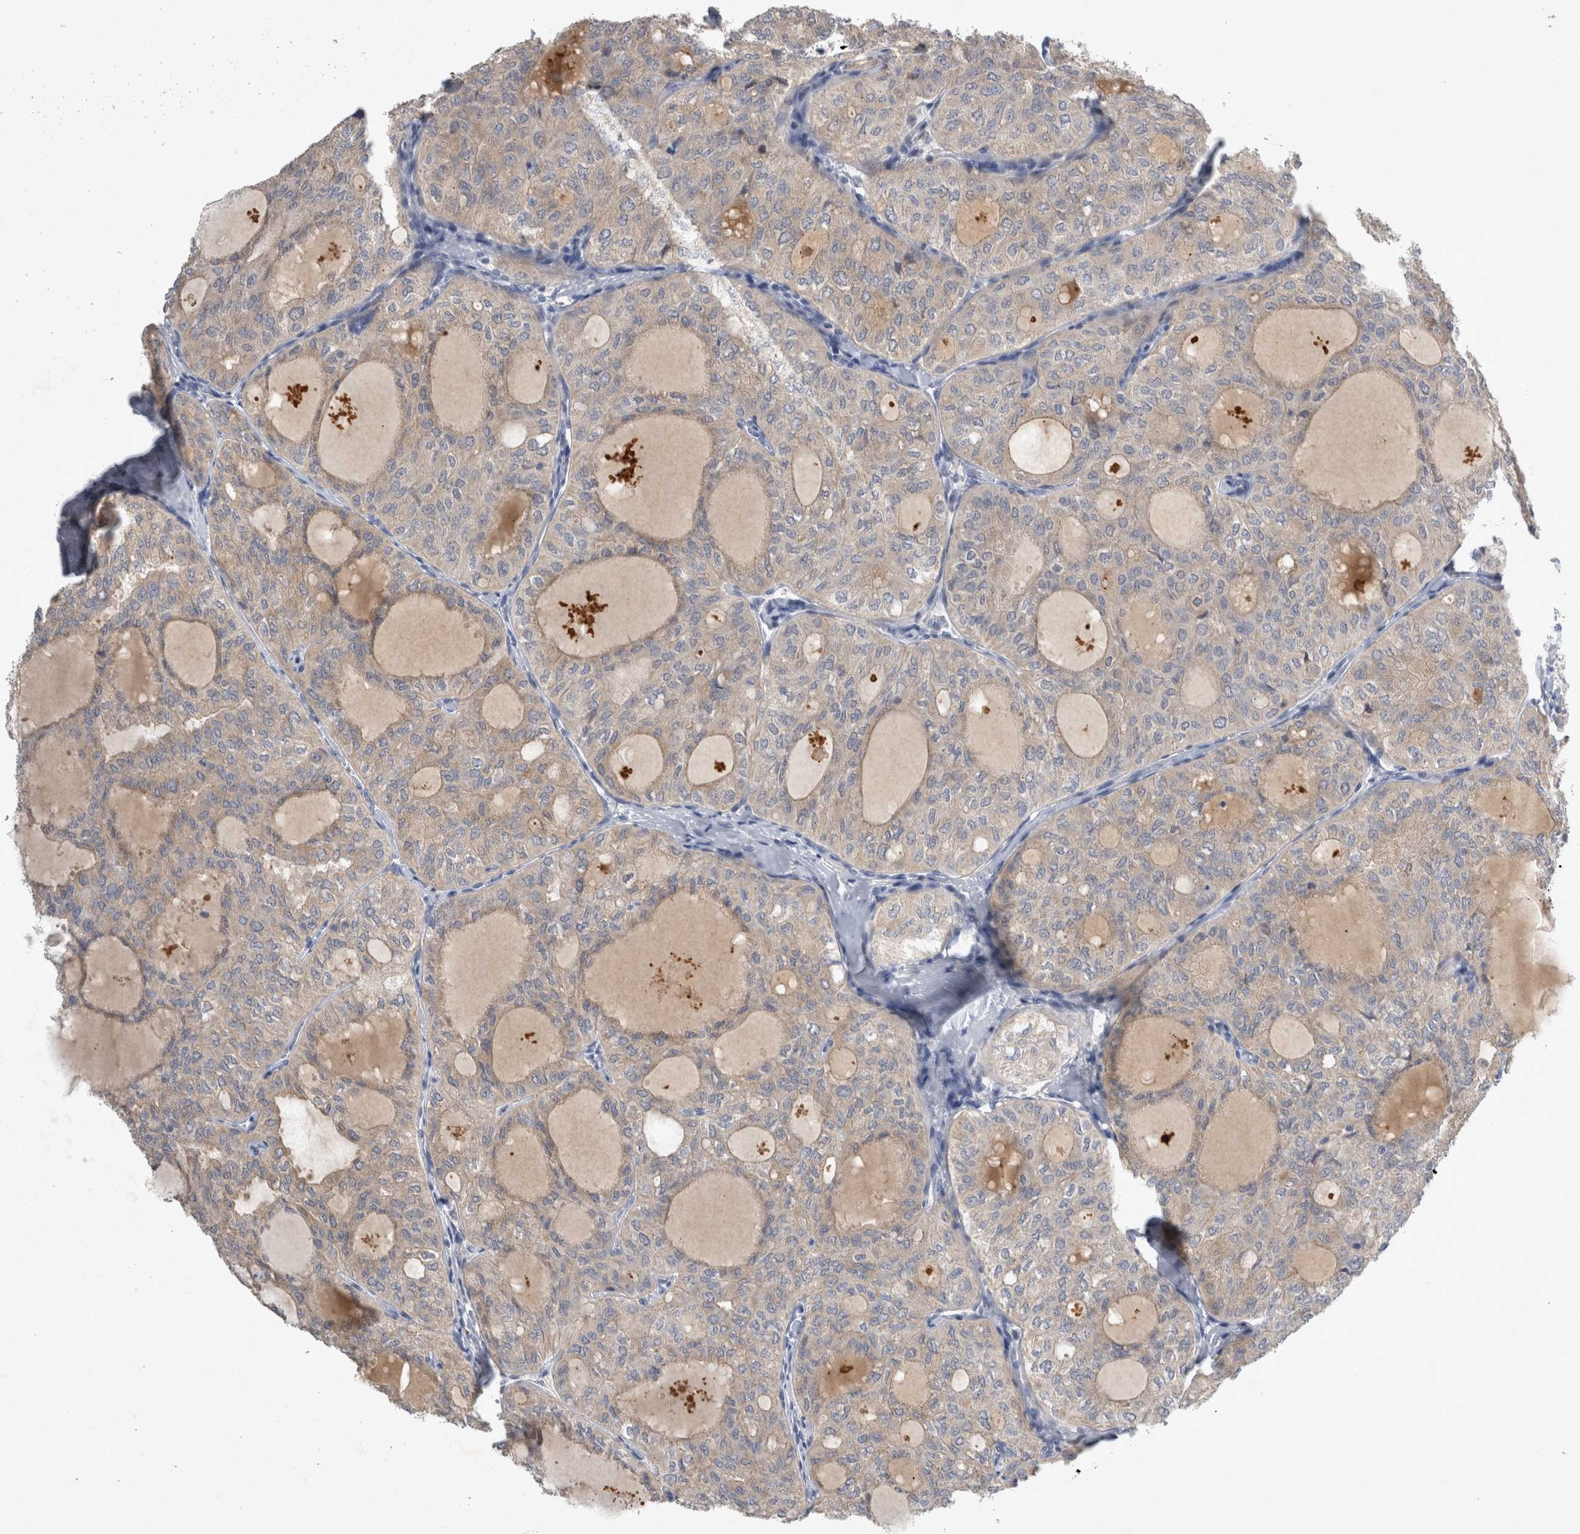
{"staining": {"intensity": "negative", "quantity": "none", "location": "none"}, "tissue": "thyroid cancer", "cell_type": "Tumor cells", "image_type": "cancer", "snomed": [{"axis": "morphology", "description": "Follicular adenoma carcinoma, NOS"}, {"axis": "topography", "description": "Thyroid gland"}], "caption": "Tumor cells show no significant positivity in thyroid cancer (follicular adenoma carcinoma).", "gene": "SLC22A11", "patient": {"sex": "male", "age": 75}}